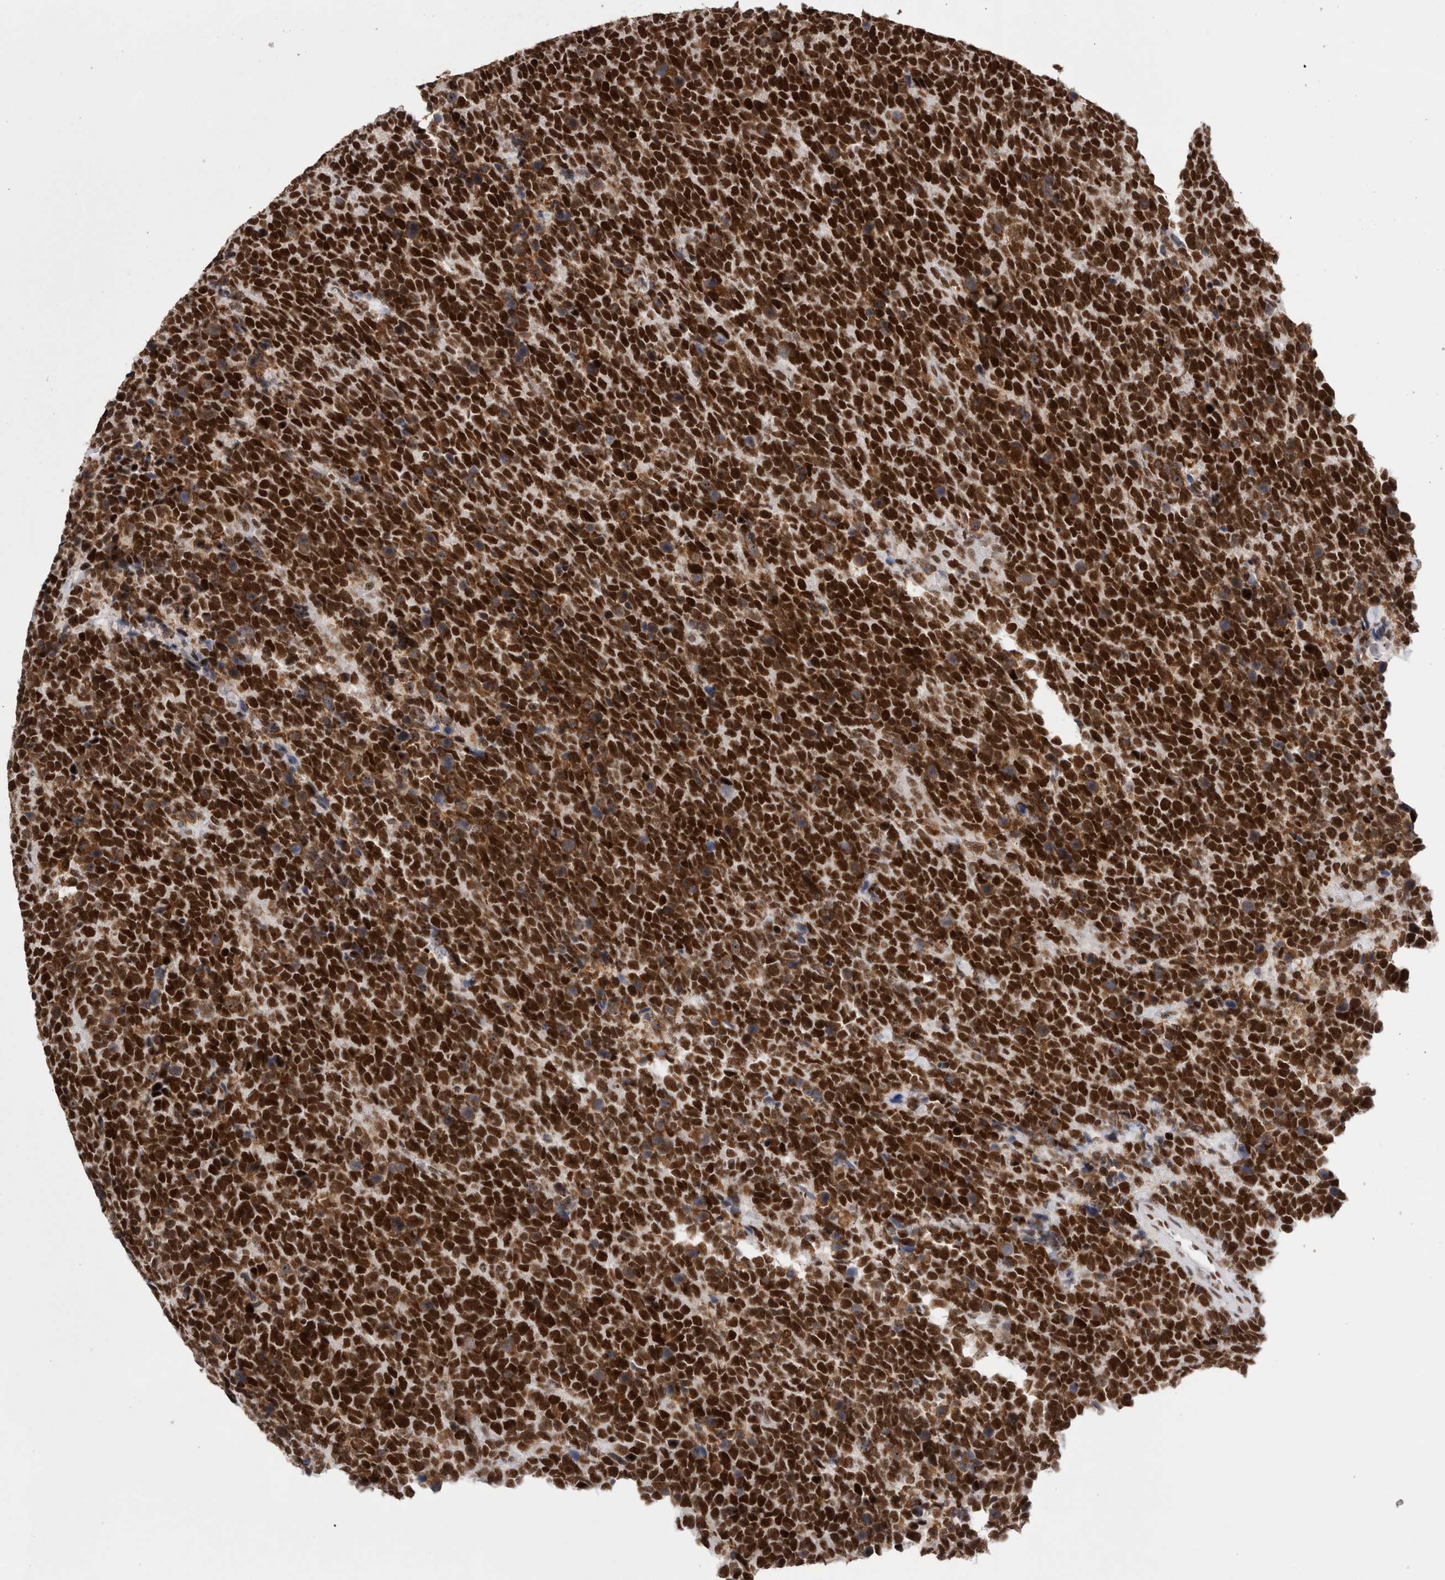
{"staining": {"intensity": "strong", "quantity": ">75%", "location": "nuclear"}, "tissue": "urothelial cancer", "cell_type": "Tumor cells", "image_type": "cancer", "snomed": [{"axis": "morphology", "description": "Urothelial carcinoma, High grade"}, {"axis": "topography", "description": "Urinary bladder"}], "caption": "Strong nuclear expression for a protein is present in approximately >75% of tumor cells of urothelial carcinoma (high-grade) using immunohistochemistry.", "gene": "SMC1A", "patient": {"sex": "female", "age": 82}}